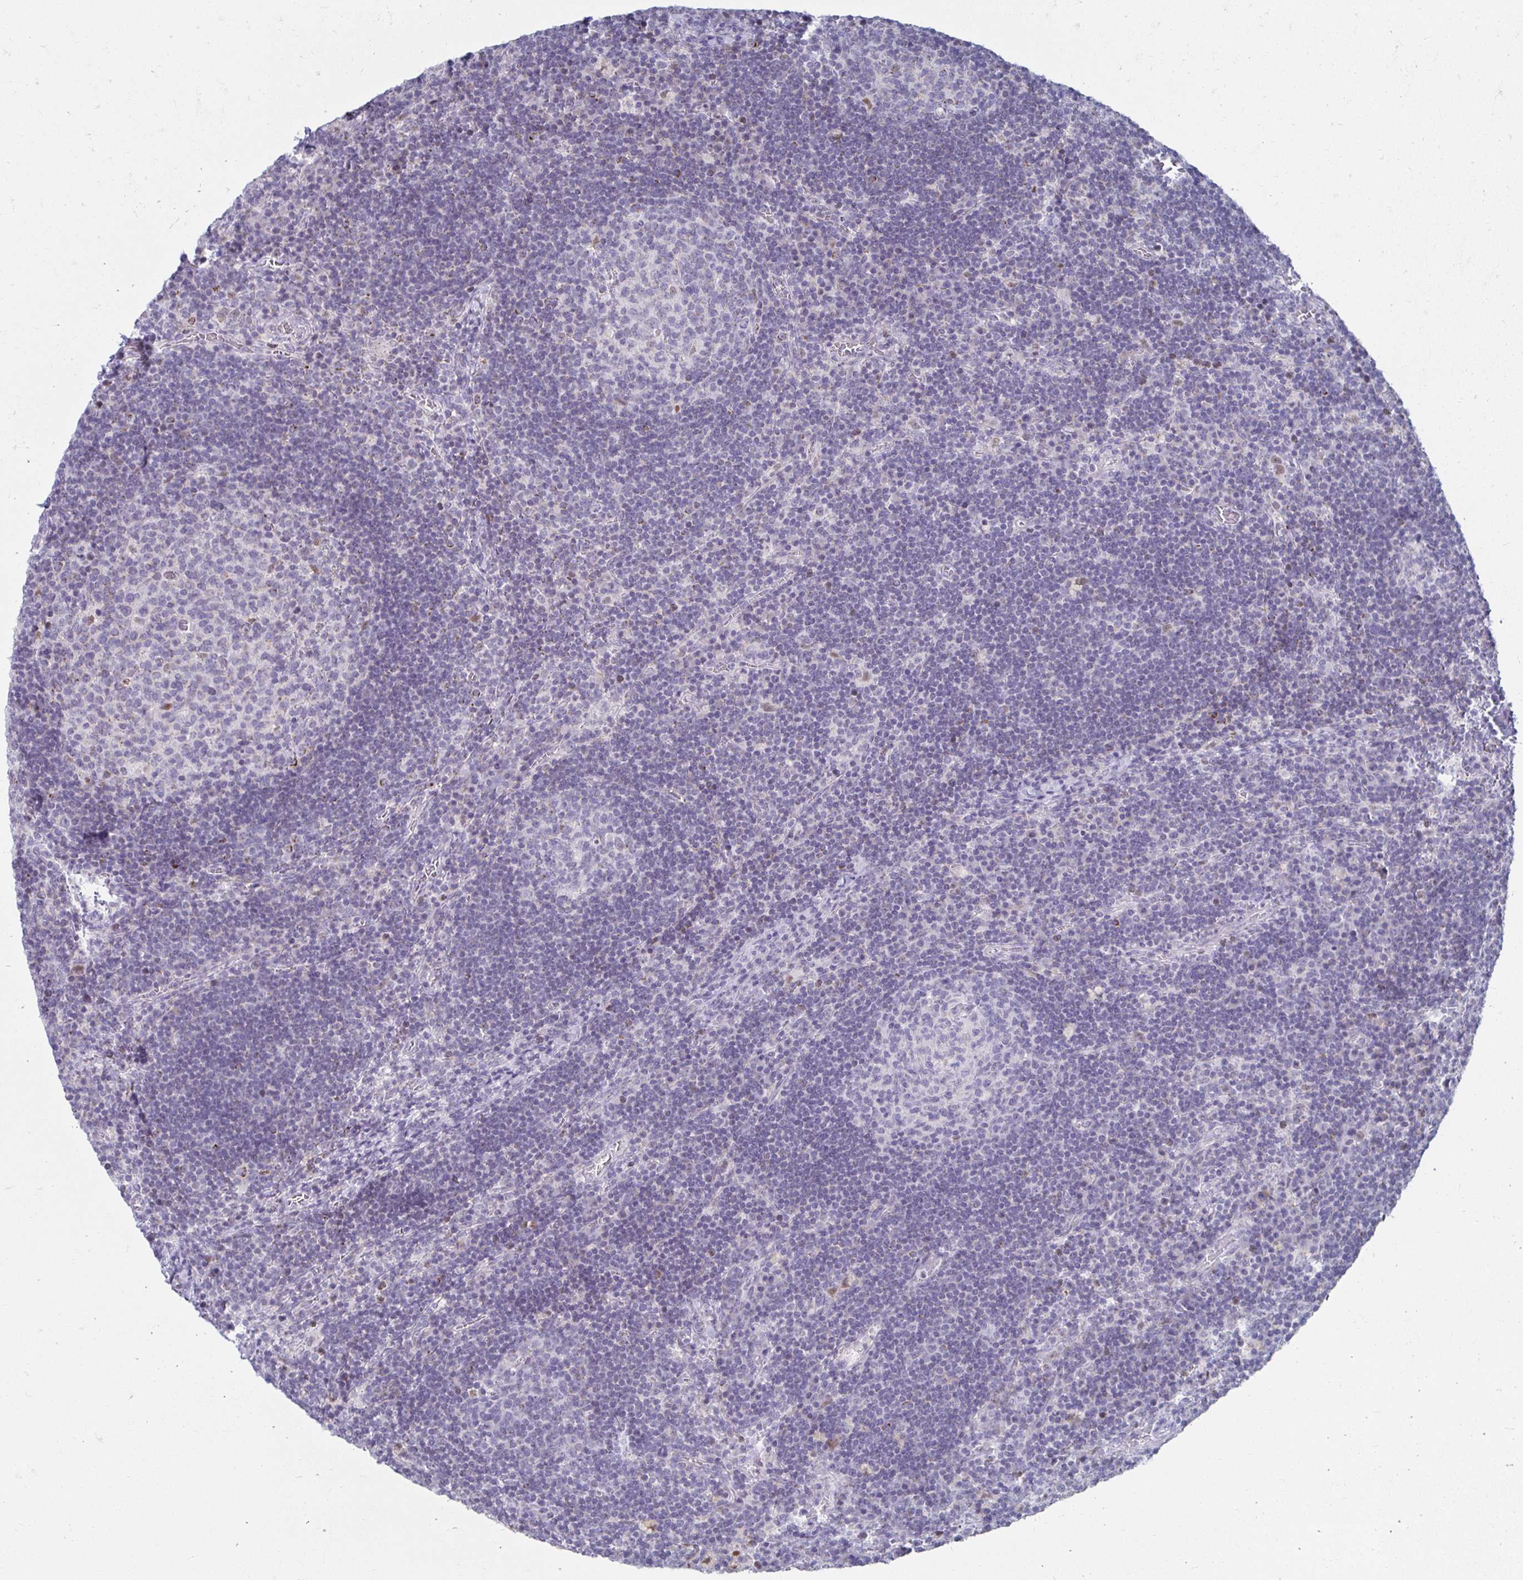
{"staining": {"intensity": "negative", "quantity": "none", "location": "none"}, "tissue": "lymph node", "cell_type": "Germinal center cells", "image_type": "normal", "snomed": [{"axis": "morphology", "description": "Normal tissue, NOS"}, {"axis": "topography", "description": "Lymph node"}], "caption": "There is no significant positivity in germinal center cells of lymph node. The staining was performed using DAB (3,3'-diaminobenzidine) to visualize the protein expression in brown, while the nuclei were stained in blue with hematoxylin (Magnification: 20x).", "gene": "NOCT", "patient": {"sex": "male", "age": 67}}